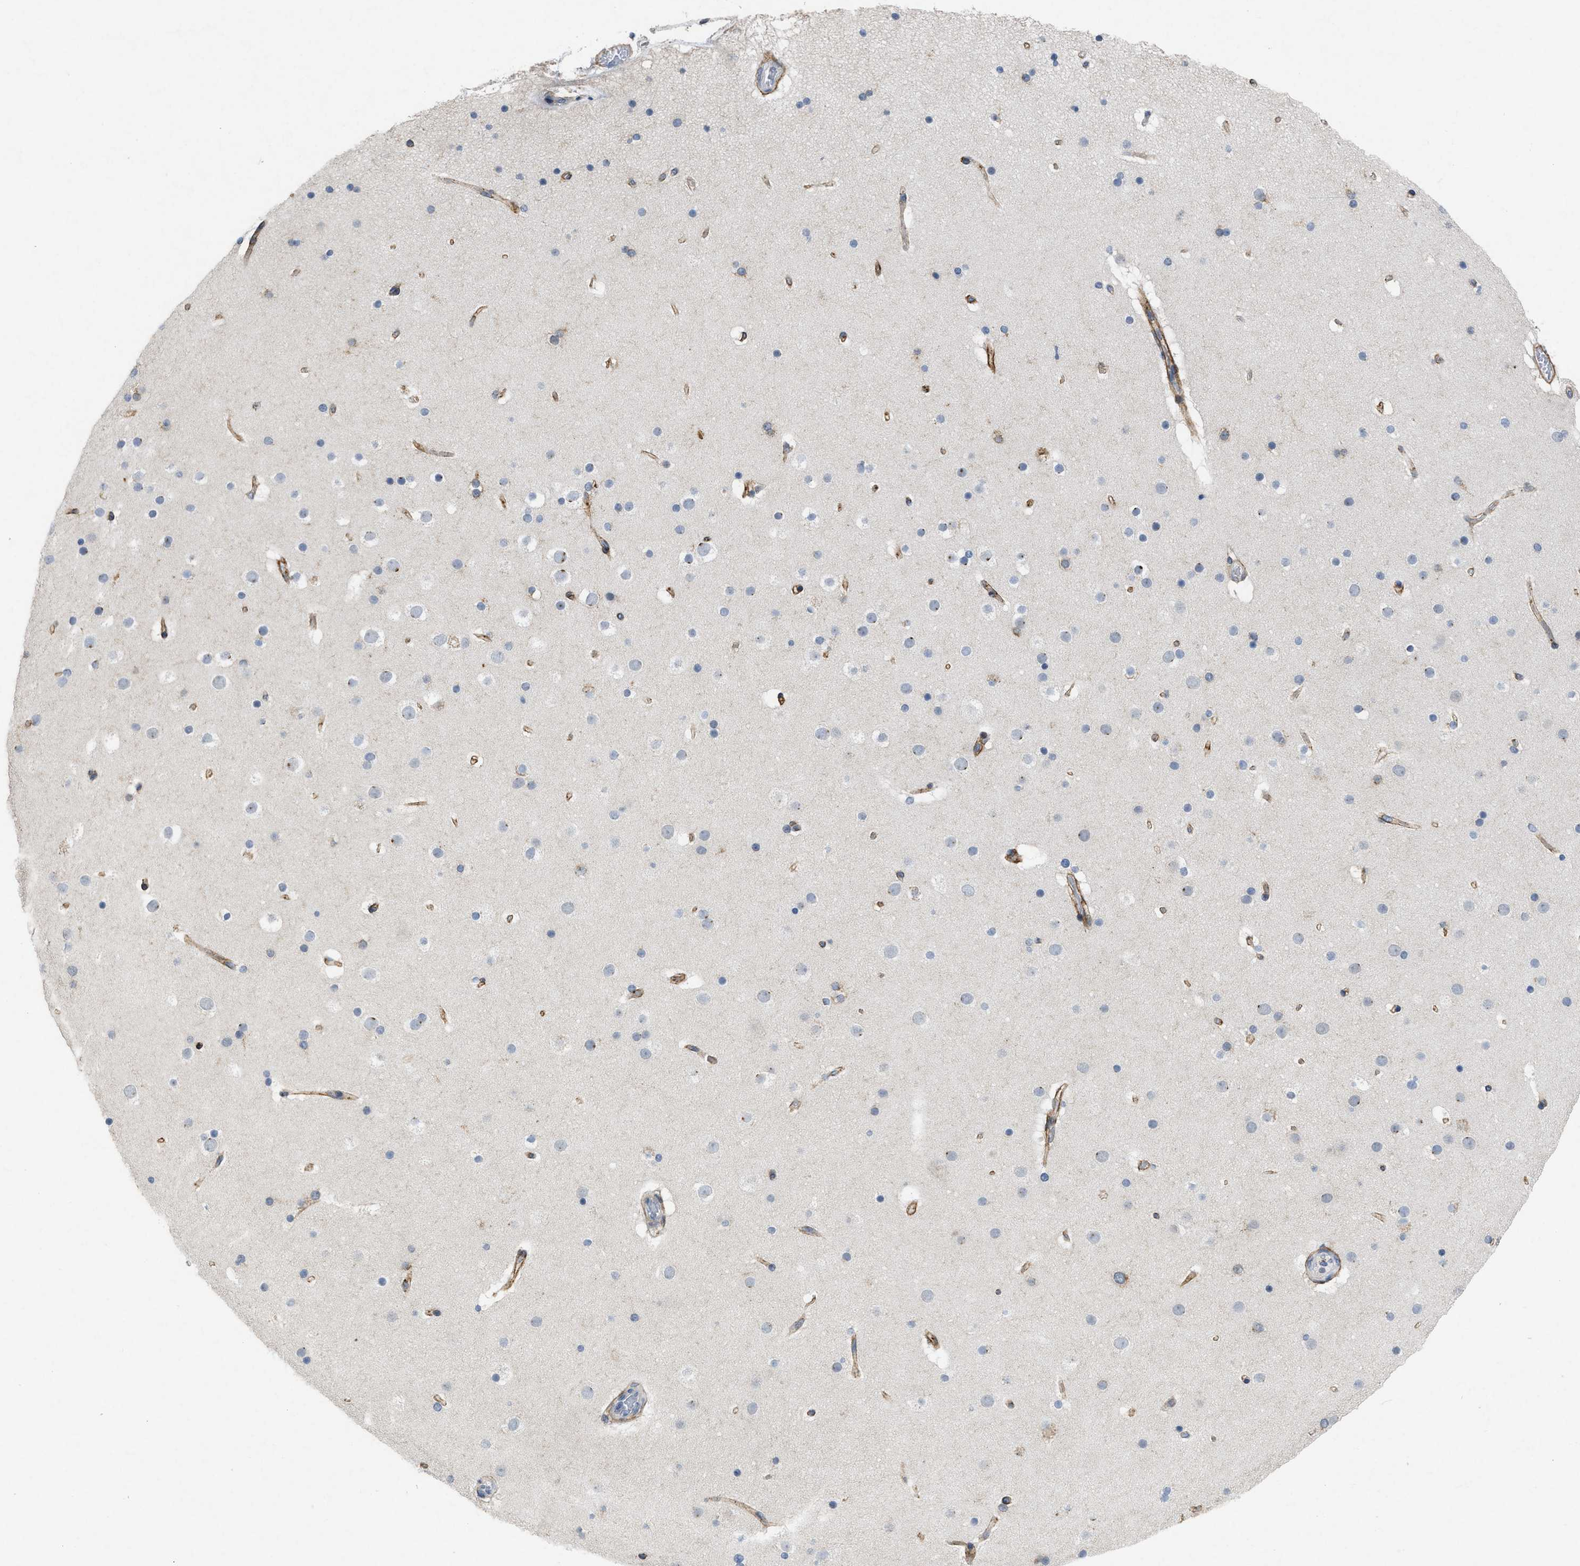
{"staining": {"intensity": "strong", "quantity": ">75%", "location": "cytoplasmic/membranous"}, "tissue": "cerebral cortex", "cell_type": "Endothelial cells", "image_type": "normal", "snomed": [{"axis": "morphology", "description": "Normal tissue, NOS"}, {"axis": "topography", "description": "Cerebral cortex"}], "caption": "This is a micrograph of IHC staining of benign cerebral cortex, which shows strong expression in the cytoplasmic/membranous of endothelial cells.", "gene": "PDGFRA", "patient": {"sex": "male", "age": 57}}